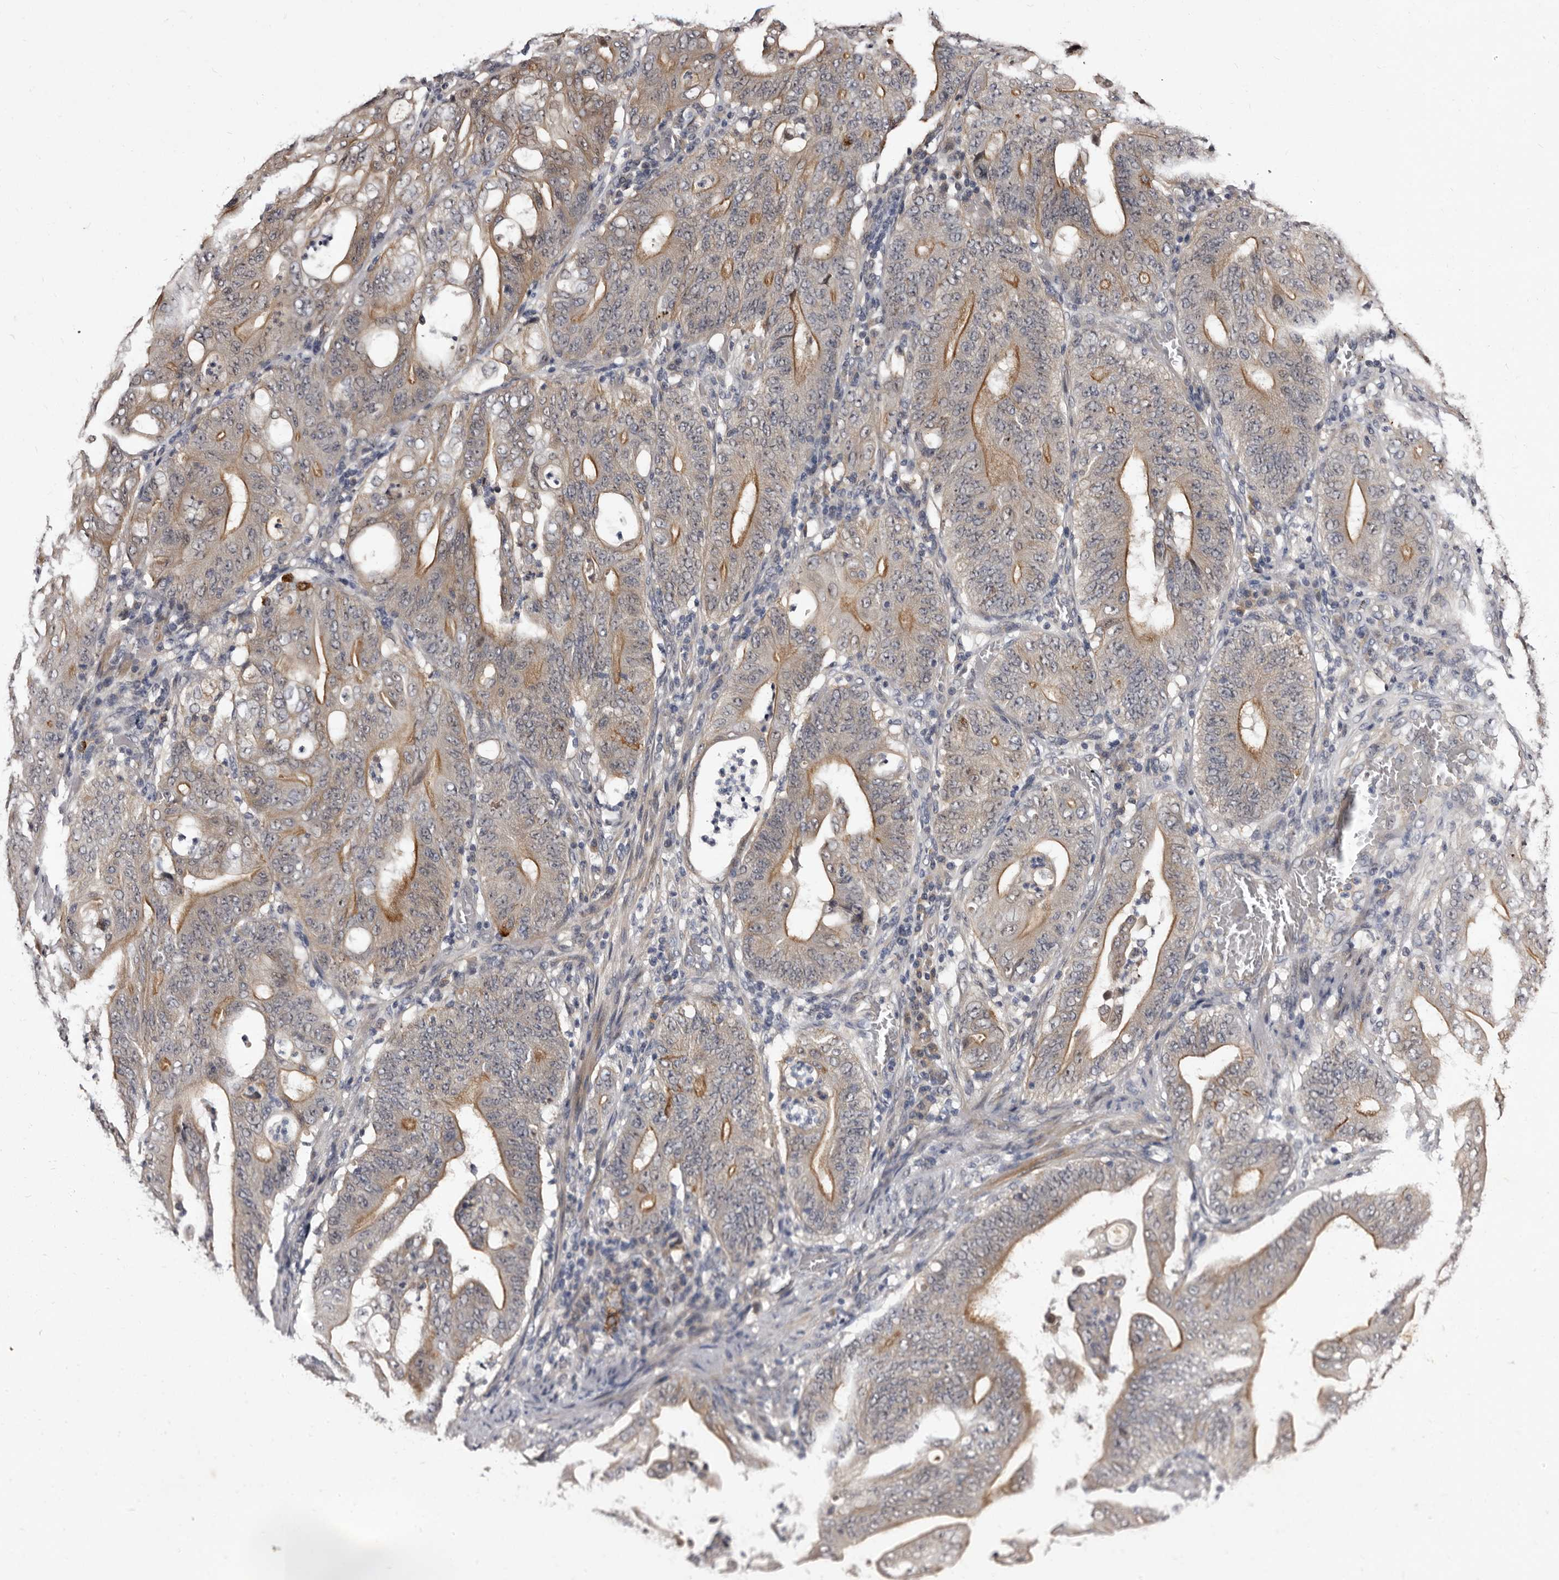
{"staining": {"intensity": "moderate", "quantity": "<25%", "location": "cytoplasmic/membranous"}, "tissue": "stomach cancer", "cell_type": "Tumor cells", "image_type": "cancer", "snomed": [{"axis": "morphology", "description": "Adenocarcinoma, NOS"}, {"axis": "topography", "description": "Stomach"}], "caption": "Protein staining reveals moderate cytoplasmic/membranous positivity in about <25% of tumor cells in stomach adenocarcinoma. The staining is performed using DAB (3,3'-diaminobenzidine) brown chromogen to label protein expression. The nuclei are counter-stained blue using hematoxylin.", "gene": "LANCL2", "patient": {"sex": "female", "age": 73}}